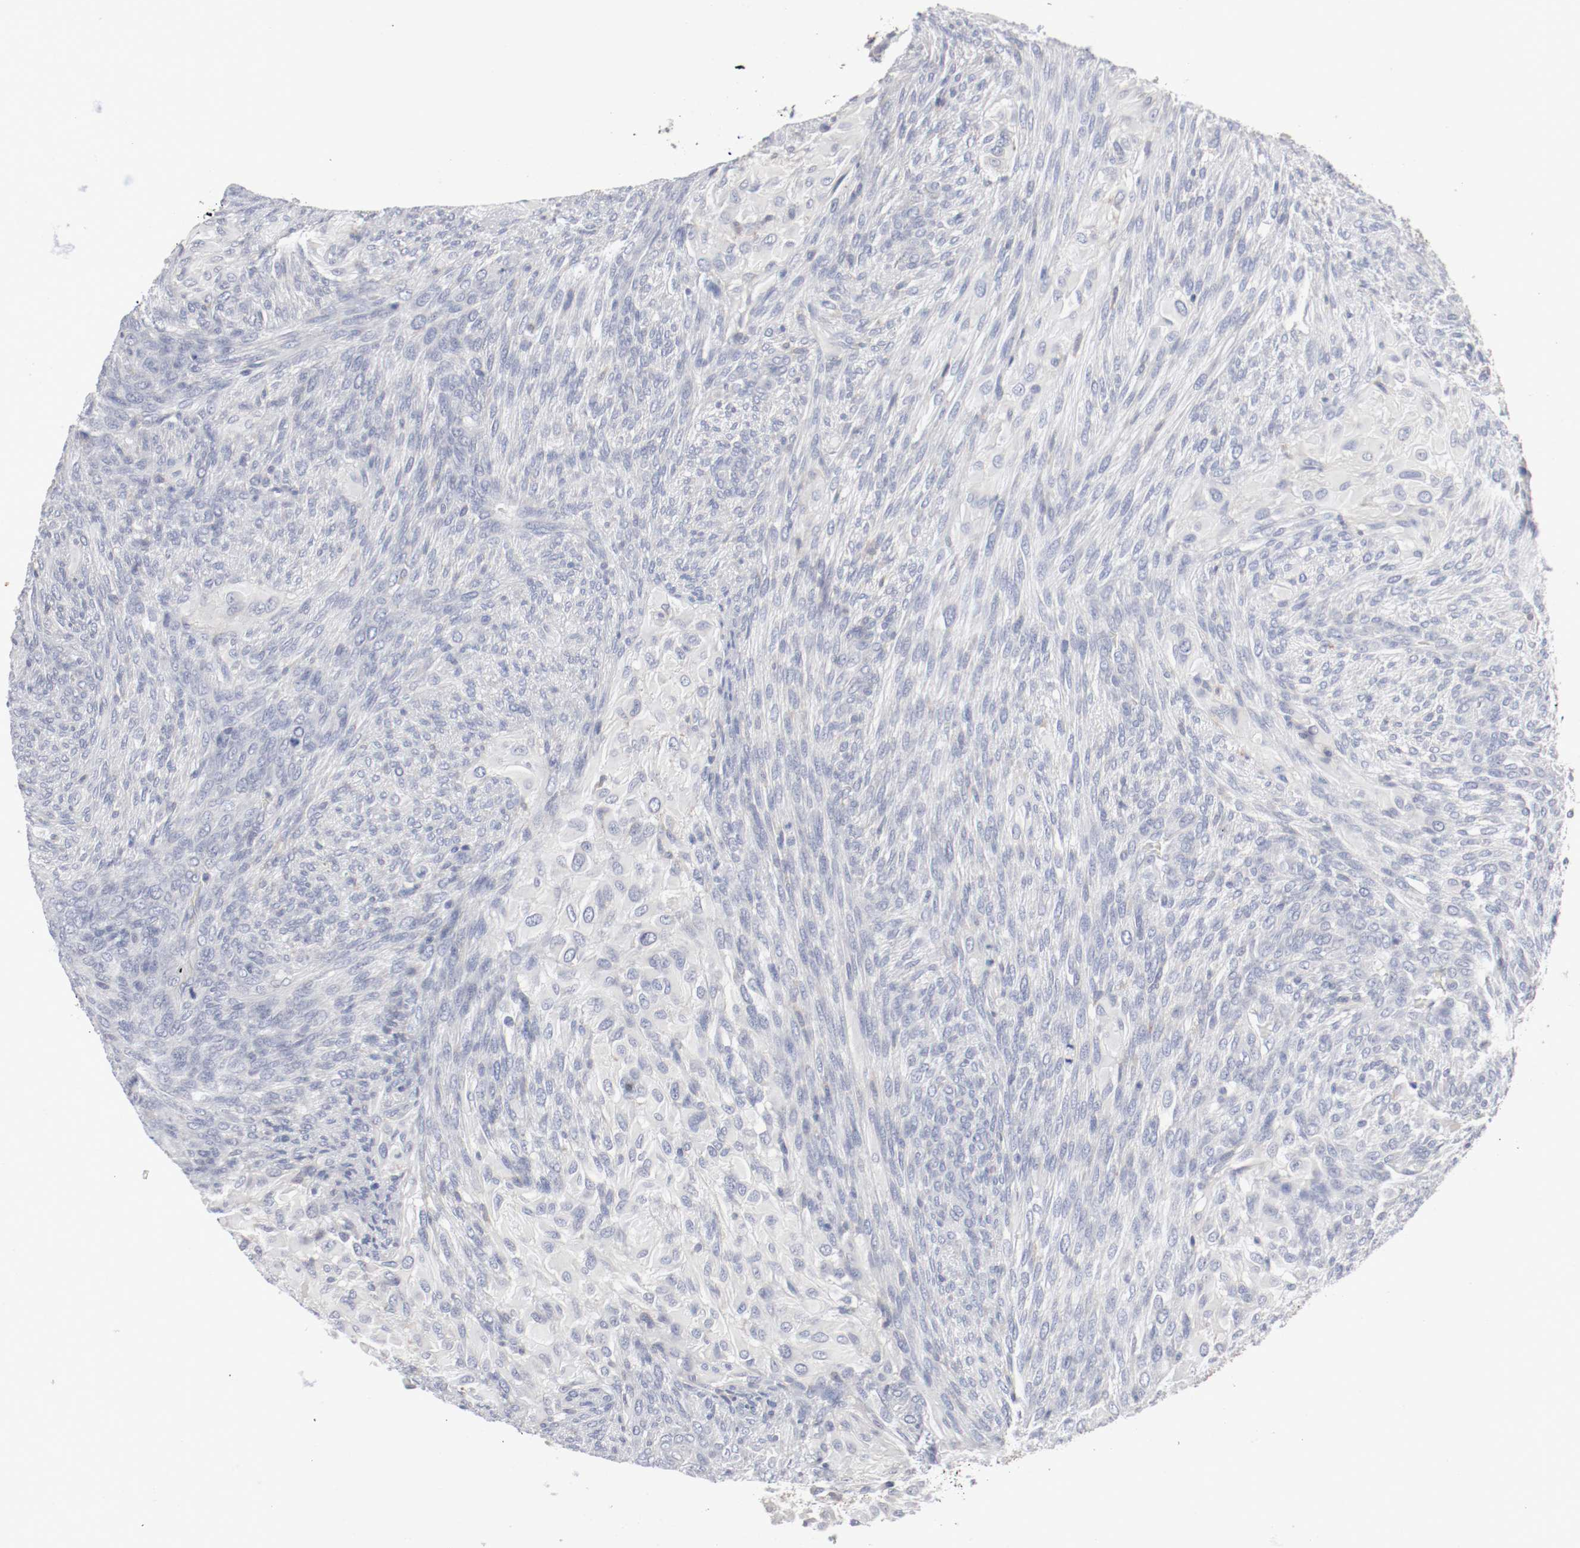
{"staining": {"intensity": "negative", "quantity": "none", "location": "none"}, "tissue": "glioma", "cell_type": "Tumor cells", "image_type": "cancer", "snomed": [{"axis": "morphology", "description": "Glioma, malignant, High grade"}, {"axis": "topography", "description": "Cerebral cortex"}], "caption": "Immunohistochemical staining of glioma exhibits no significant expression in tumor cells.", "gene": "FGFBP1", "patient": {"sex": "female", "age": 55}}